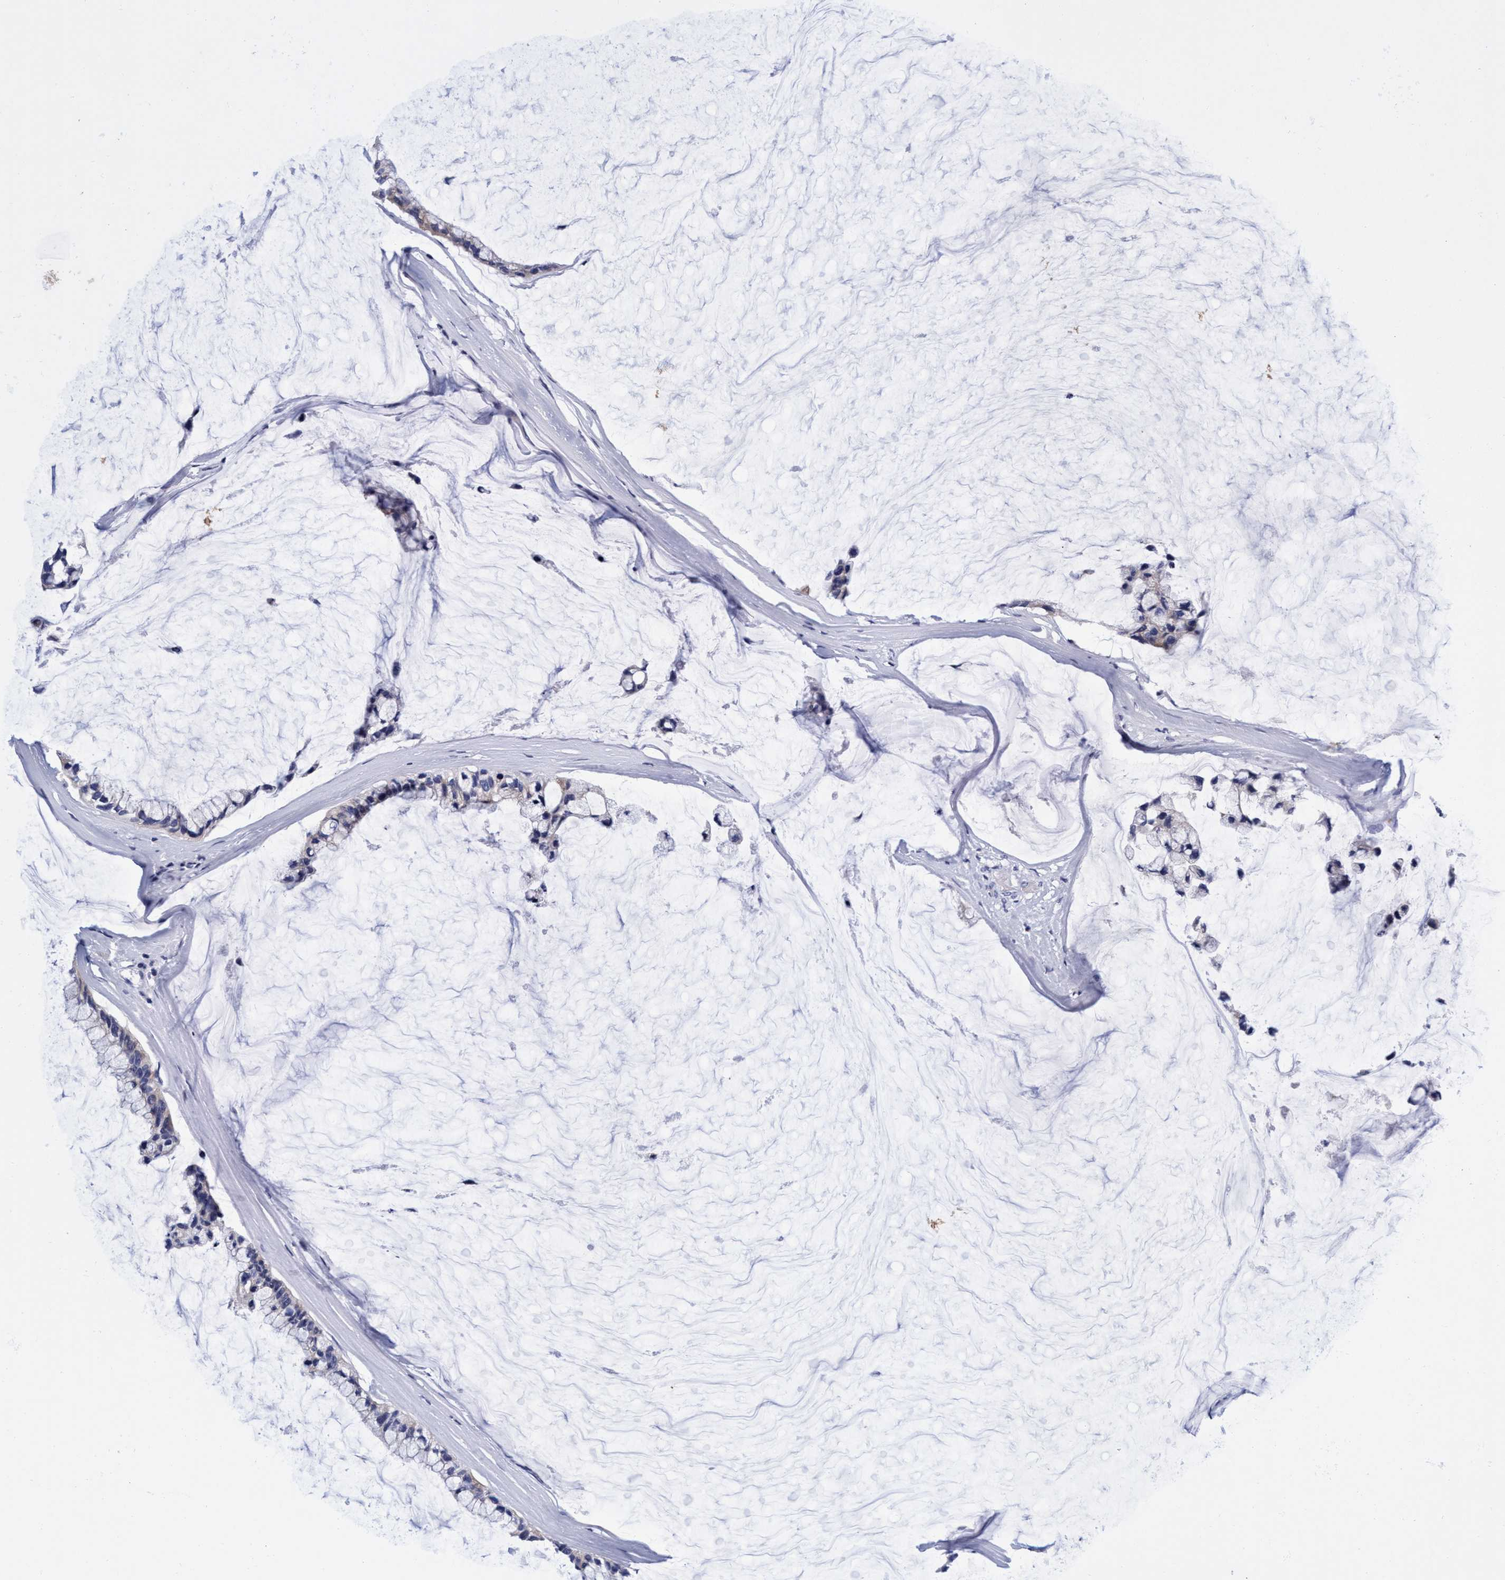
{"staining": {"intensity": "weak", "quantity": "25%-75%", "location": "cytoplasmic/membranous"}, "tissue": "ovarian cancer", "cell_type": "Tumor cells", "image_type": "cancer", "snomed": [{"axis": "morphology", "description": "Cystadenocarcinoma, mucinous, NOS"}, {"axis": "topography", "description": "Ovary"}], "caption": "DAB immunohistochemical staining of human ovarian cancer (mucinous cystadenocarcinoma) reveals weak cytoplasmic/membranous protein staining in approximately 25%-75% of tumor cells. (Brightfield microscopy of DAB IHC at high magnification).", "gene": "PLPPR1", "patient": {"sex": "female", "age": 39}}